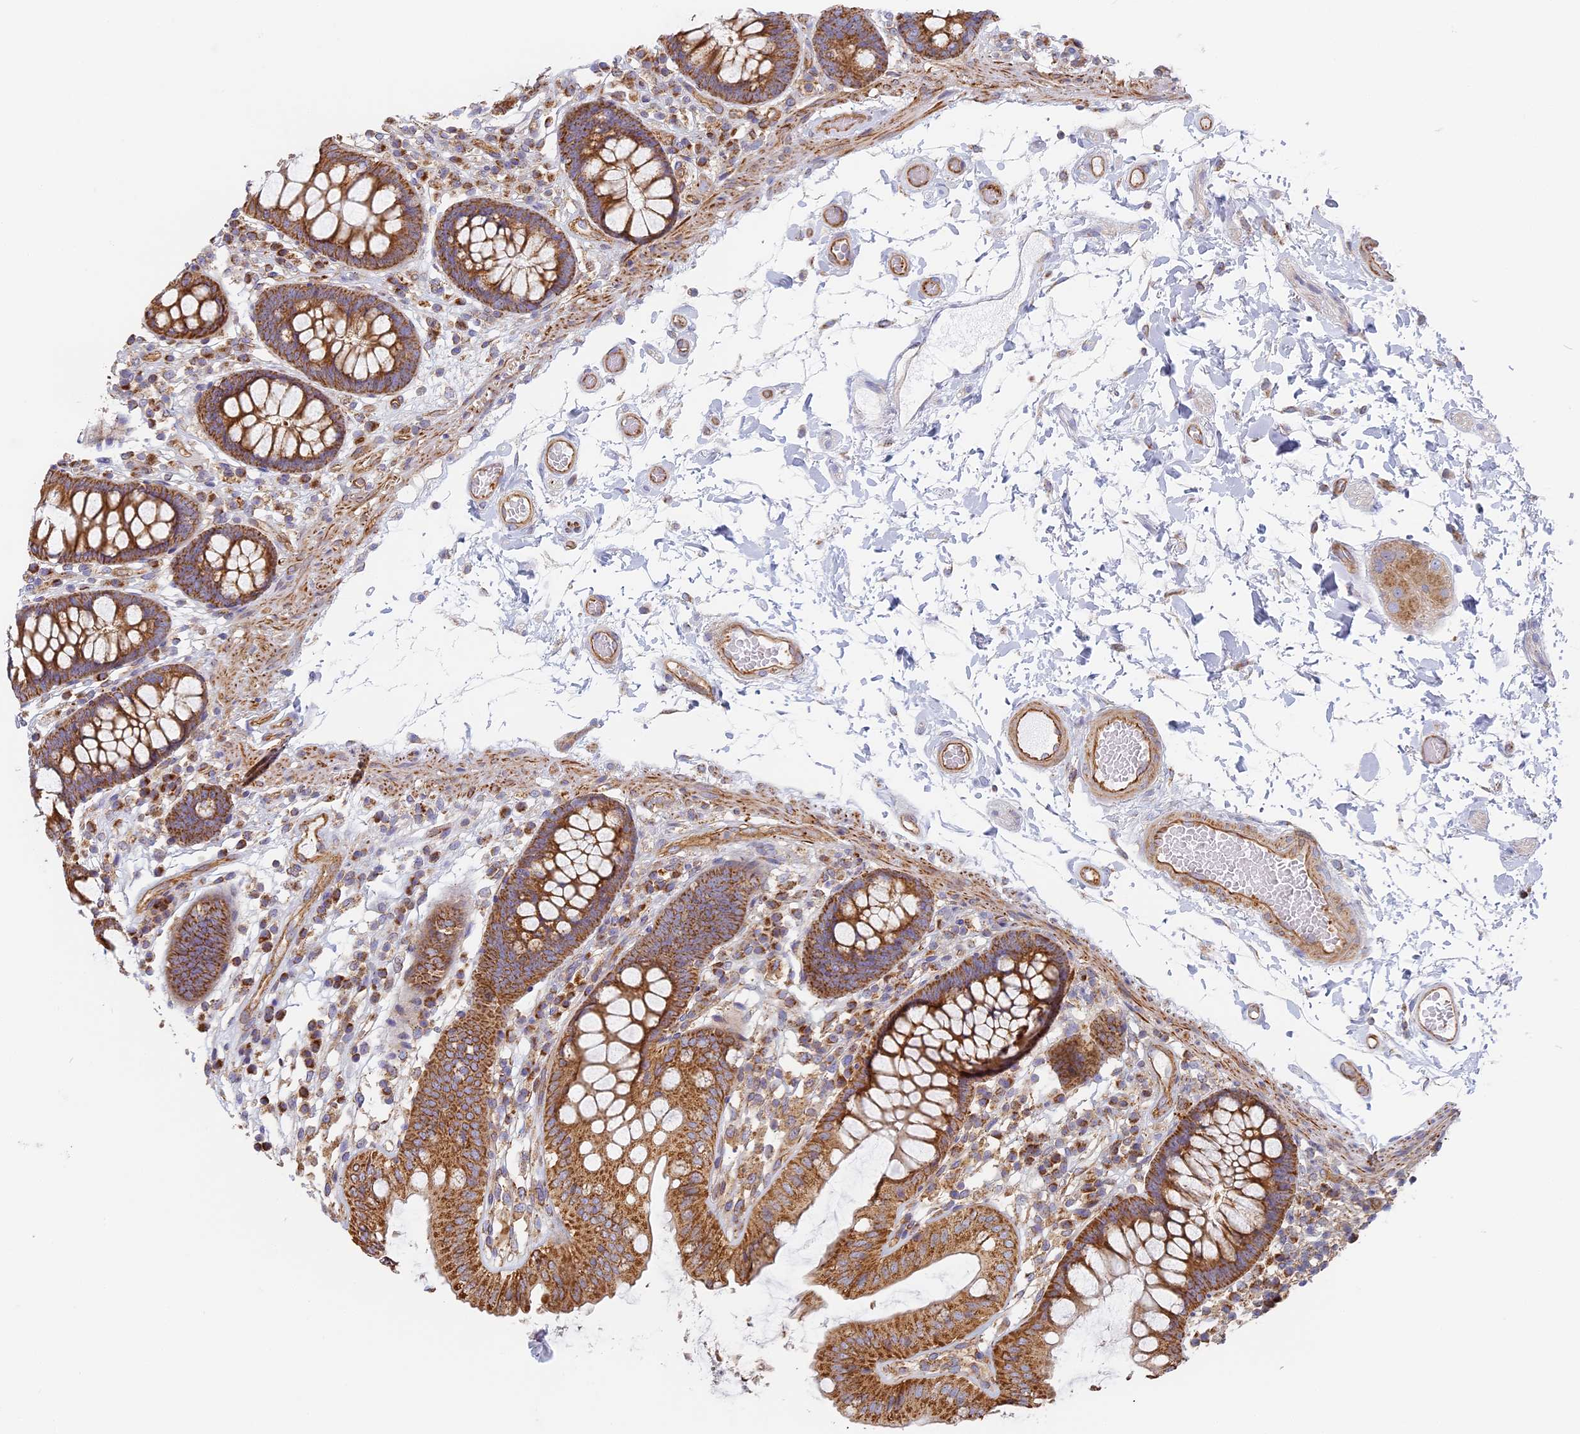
{"staining": {"intensity": "moderate", "quantity": ">75%", "location": "cytoplasmic/membranous"}, "tissue": "colon", "cell_type": "Endothelial cells", "image_type": "normal", "snomed": [{"axis": "morphology", "description": "Normal tissue, NOS"}, {"axis": "topography", "description": "Colon"}], "caption": "Protein expression analysis of benign colon shows moderate cytoplasmic/membranous positivity in approximately >75% of endothelial cells.", "gene": "DDA1", "patient": {"sex": "male", "age": 84}}